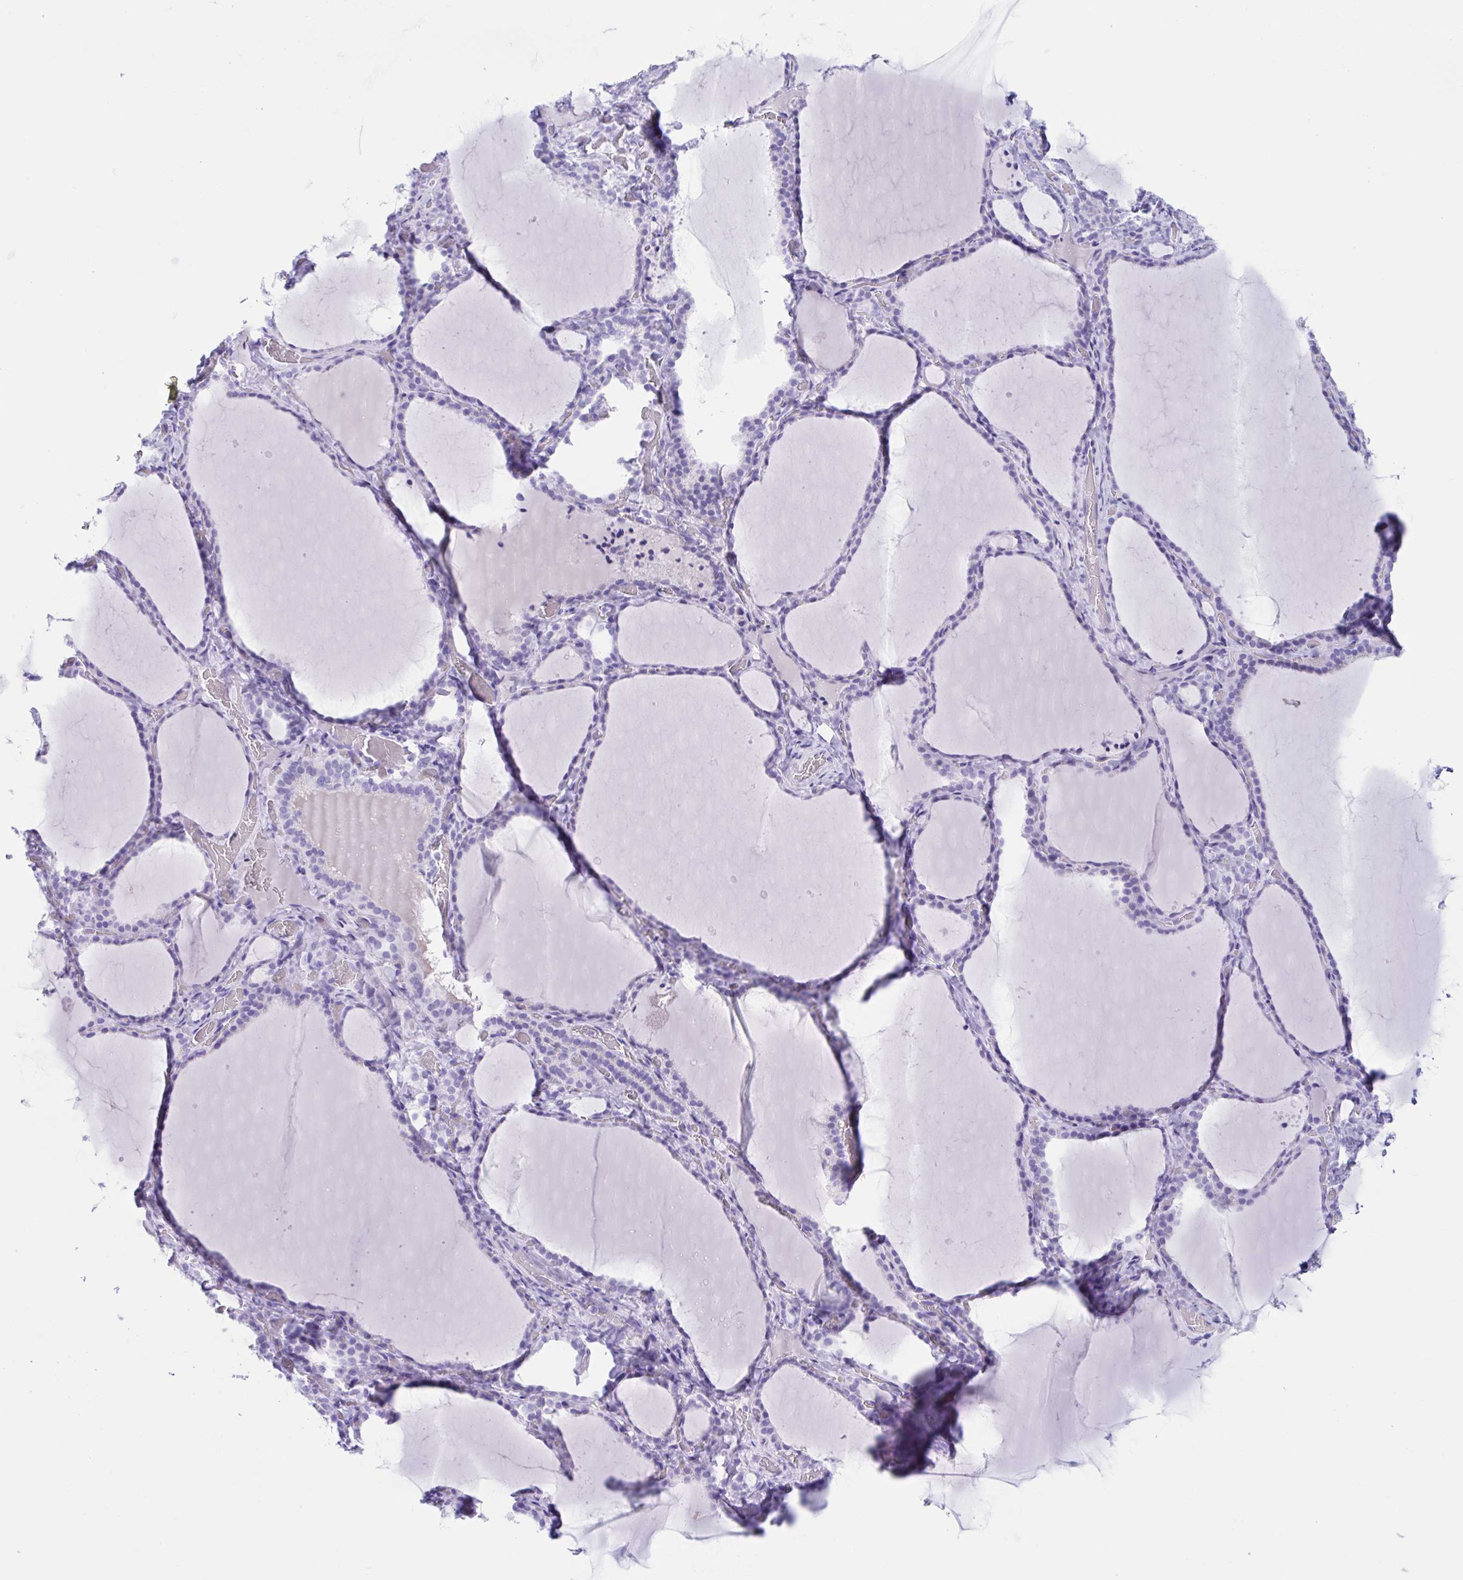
{"staining": {"intensity": "negative", "quantity": "none", "location": "none"}, "tissue": "thyroid gland", "cell_type": "Glandular cells", "image_type": "normal", "snomed": [{"axis": "morphology", "description": "Normal tissue, NOS"}, {"axis": "topography", "description": "Thyroid gland"}], "caption": "High magnification brightfield microscopy of benign thyroid gland stained with DAB (brown) and counterstained with hematoxylin (blue): glandular cells show no significant expression. Brightfield microscopy of IHC stained with DAB (3,3'-diaminobenzidine) (brown) and hematoxylin (blue), captured at high magnification.", "gene": "TMEM35A", "patient": {"sex": "female", "age": 22}}